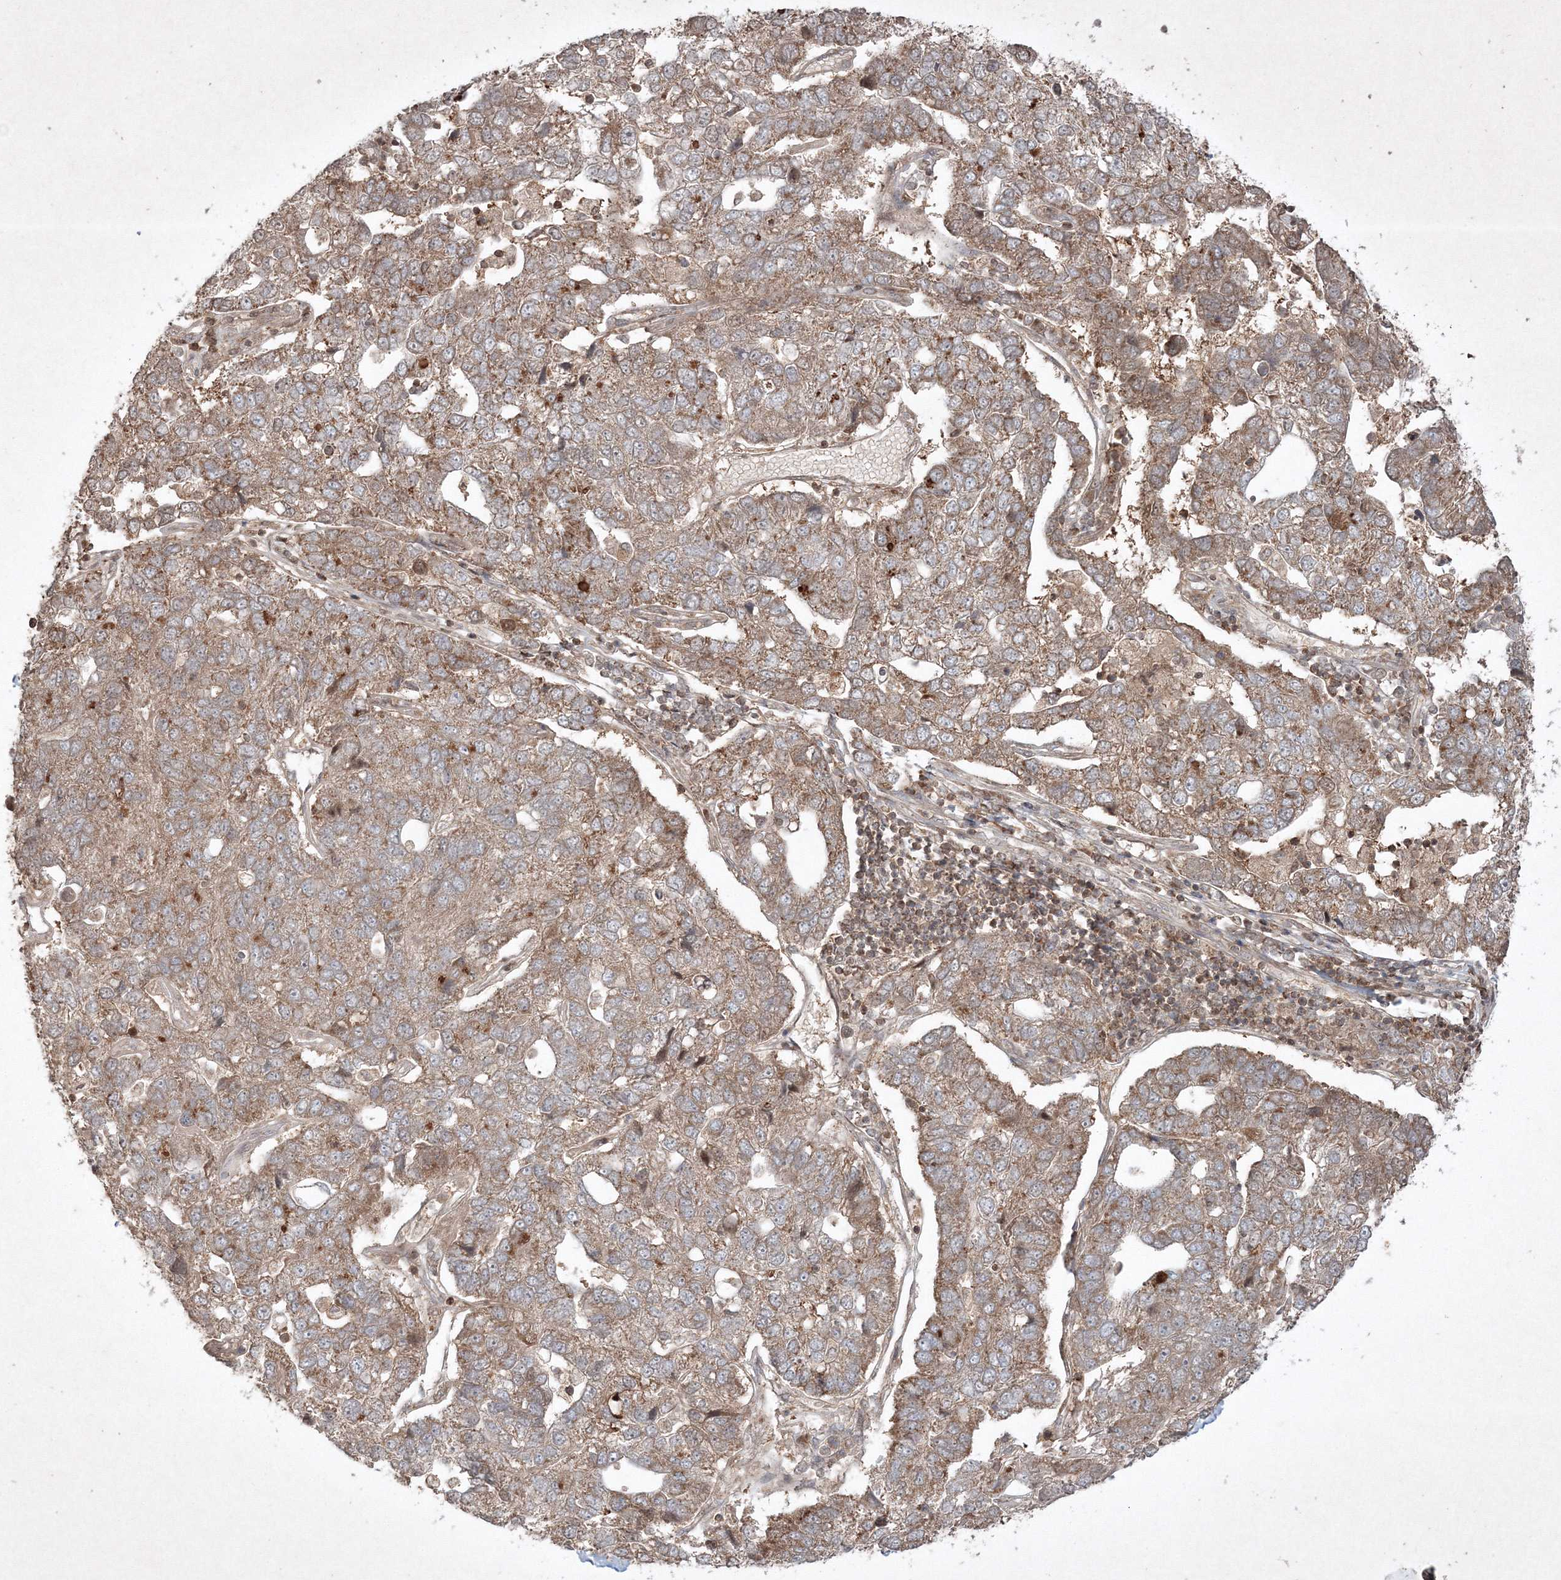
{"staining": {"intensity": "moderate", "quantity": ">75%", "location": "cytoplasmic/membranous"}, "tissue": "pancreatic cancer", "cell_type": "Tumor cells", "image_type": "cancer", "snomed": [{"axis": "morphology", "description": "Adenocarcinoma, NOS"}, {"axis": "topography", "description": "Pancreas"}], "caption": "The immunohistochemical stain shows moderate cytoplasmic/membranous staining in tumor cells of pancreatic cancer tissue.", "gene": "PLTP", "patient": {"sex": "female", "age": 61}}